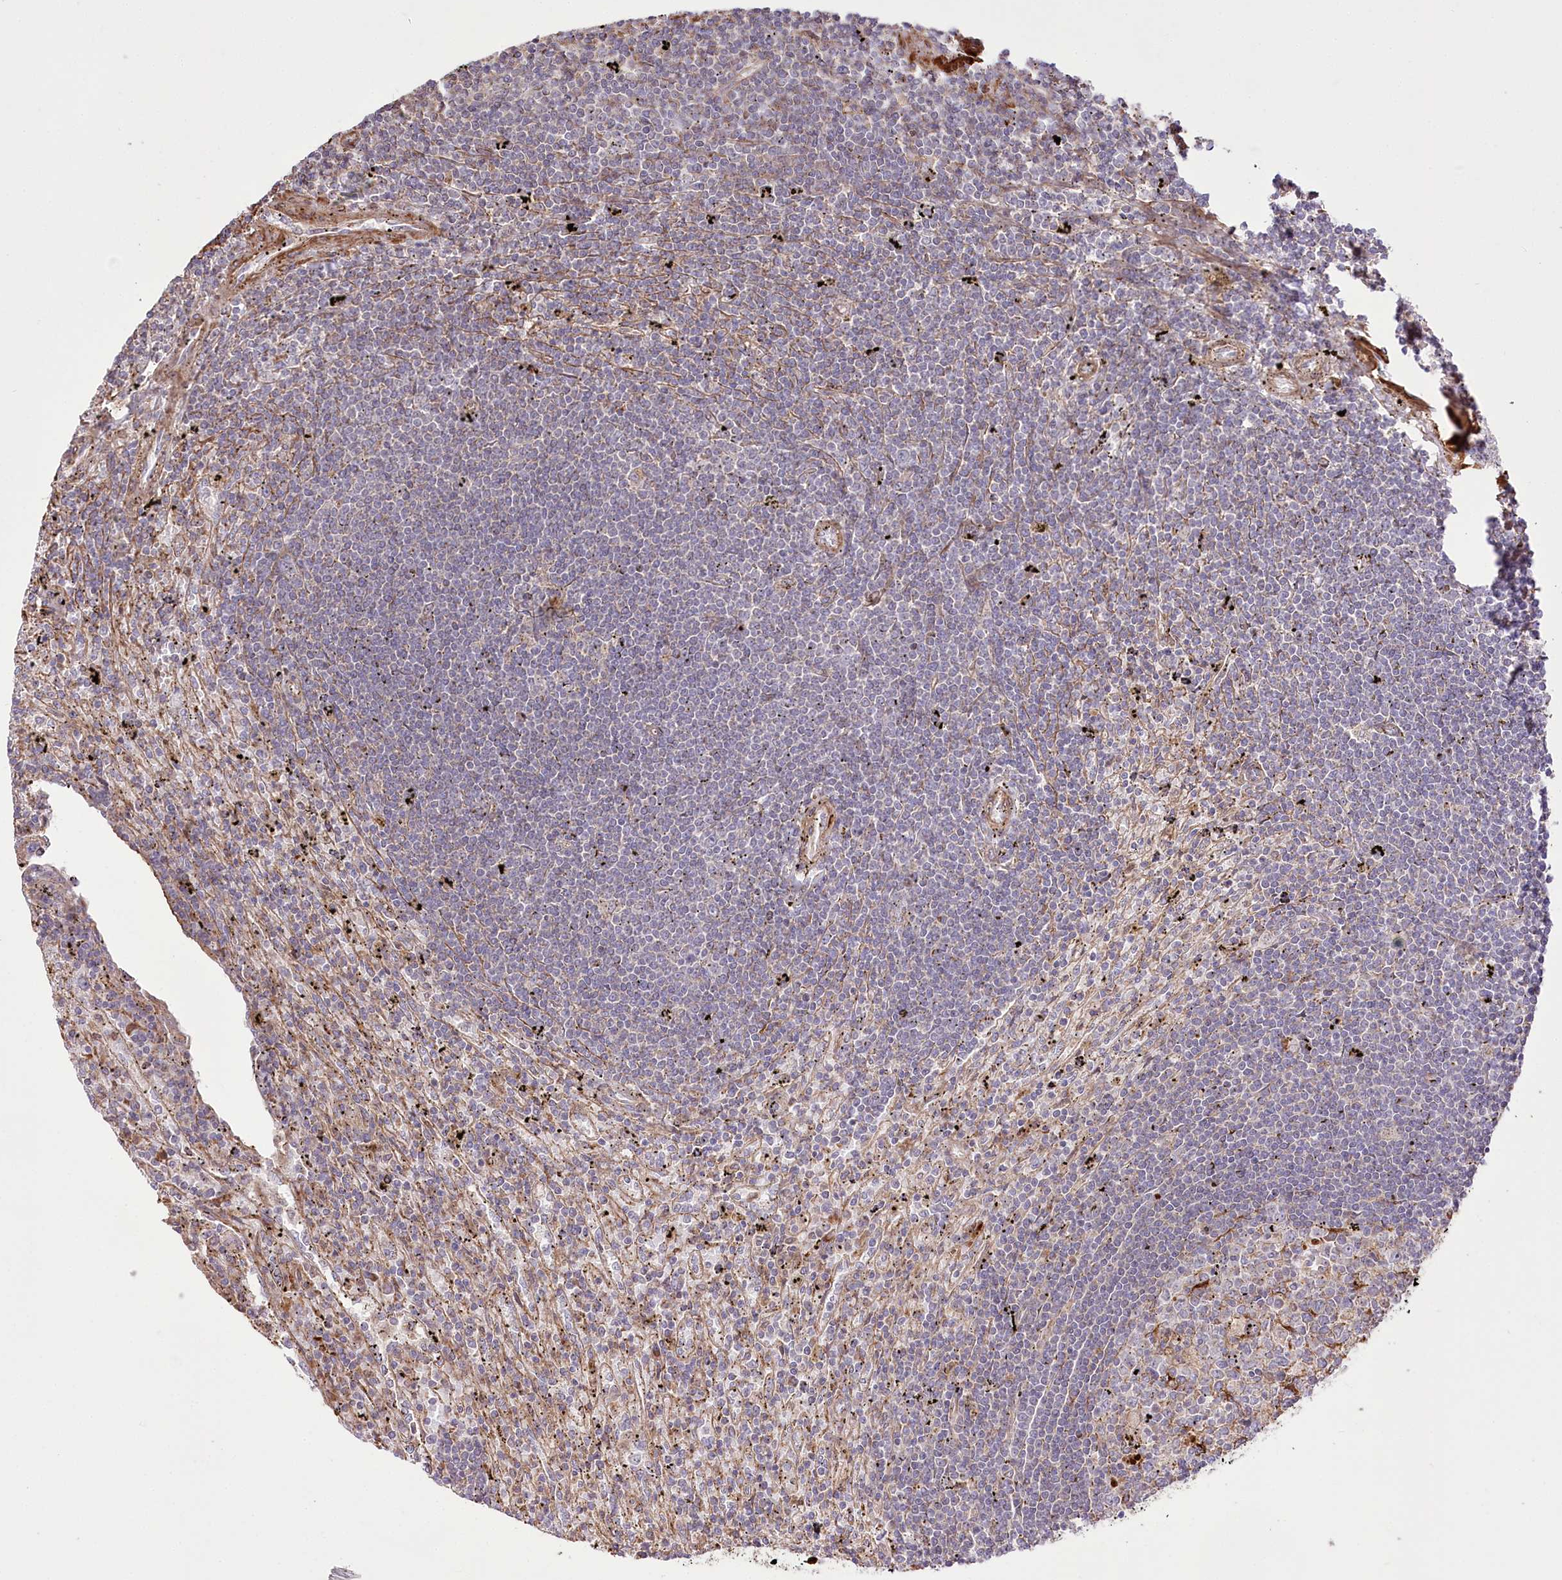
{"staining": {"intensity": "negative", "quantity": "none", "location": "none"}, "tissue": "lymphoma", "cell_type": "Tumor cells", "image_type": "cancer", "snomed": [{"axis": "morphology", "description": "Malignant lymphoma, non-Hodgkin's type, Low grade"}, {"axis": "topography", "description": "Spleen"}], "caption": "A high-resolution image shows IHC staining of lymphoma, which shows no significant positivity in tumor cells. (DAB (3,3'-diaminobenzidine) immunohistochemistry (IHC), high magnification).", "gene": "RNF24", "patient": {"sex": "male", "age": 76}}